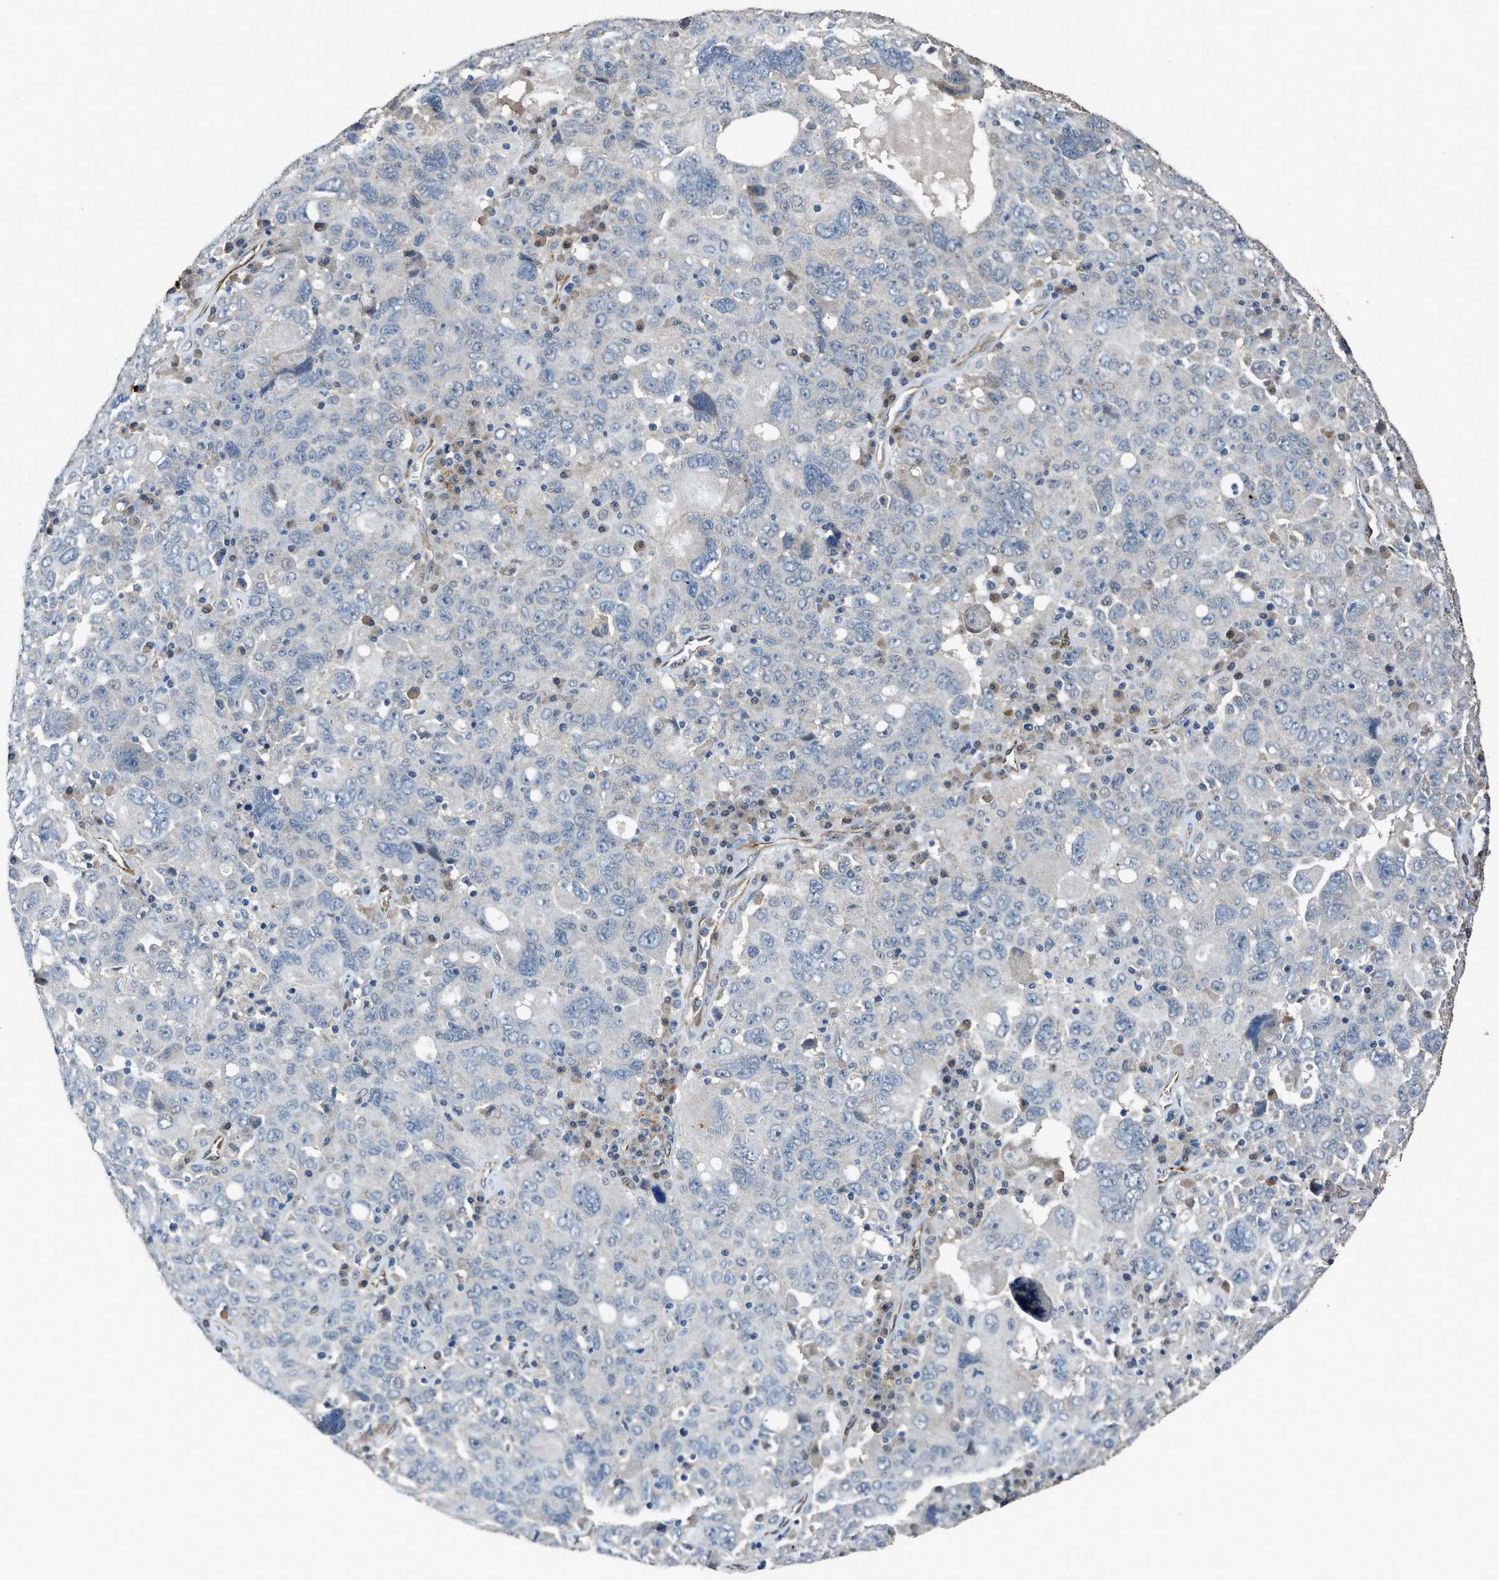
{"staining": {"intensity": "negative", "quantity": "none", "location": "none"}, "tissue": "ovarian cancer", "cell_type": "Tumor cells", "image_type": "cancer", "snomed": [{"axis": "morphology", "description": "Carcinoma, endometroid"}, {"axis": "topography", "description": "Ovary"}], "caption": "The histopathology image reveals no staining of tumor cells in ovarian cancer (endometroid carcinoma).", "gene": "SYNM", "patient": {"sex": "female", "age": 62}}